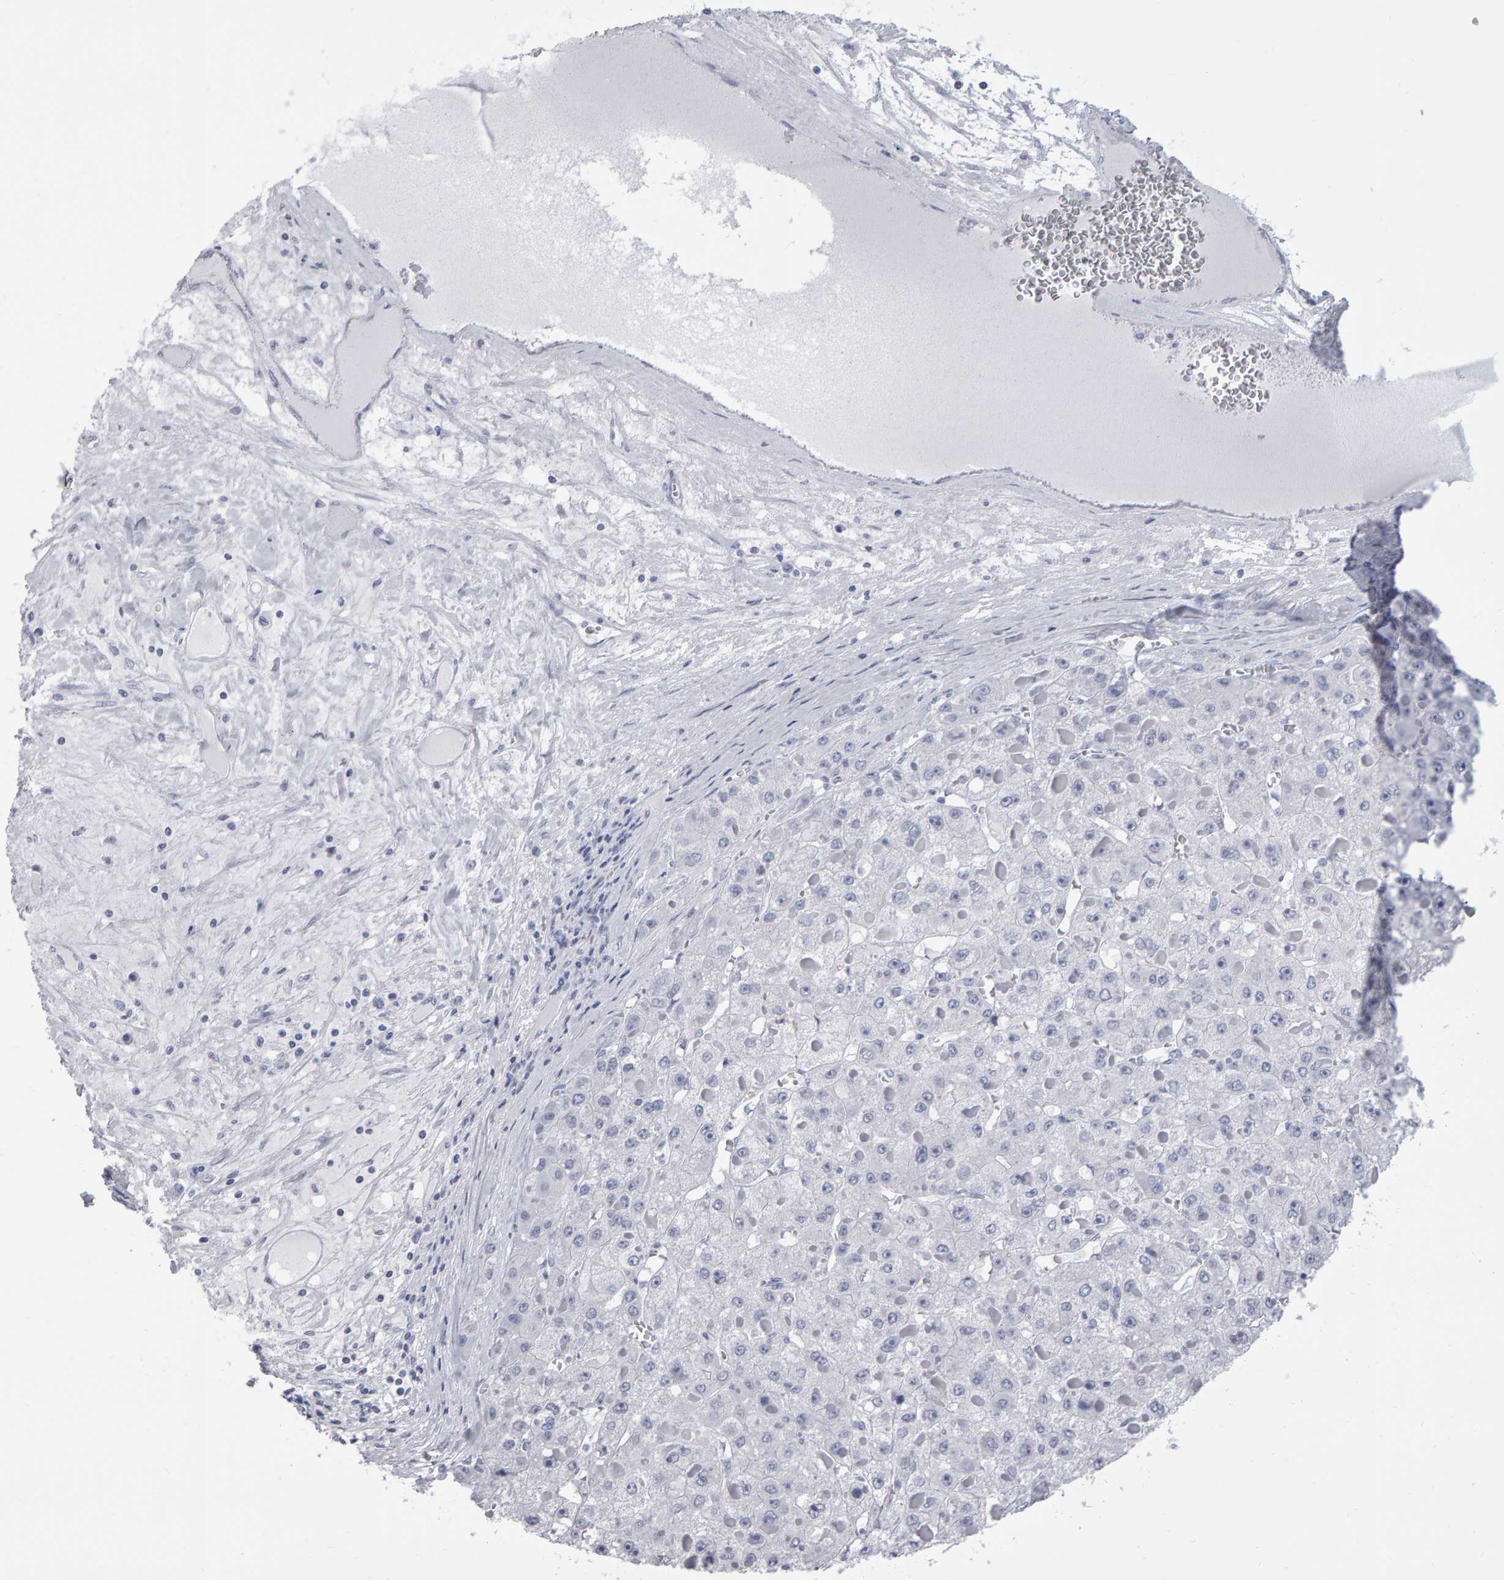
{"staining": {"intensity": "negative", "quantity": "none", "location": "none"}, "tissue": "liver cancer", "cell_type": "Tumor cells", "image_type": "cancer", "snomed": [{"axis": "morphology", "description": "Carcinoma, Hepatocellular, NOS"}, {"axis": "topography", "description": "Liver"}], "caption": "DAB immunohistochemical staining of human liver hepatocellular carcinoma shows no significant expression in tumor cells. The staining is performed using DAB brown chromogen with nuclei counter-stained in using hematoxylin.", "gene": "NCDN", "patient": {"sex": "female", "age": 73}}